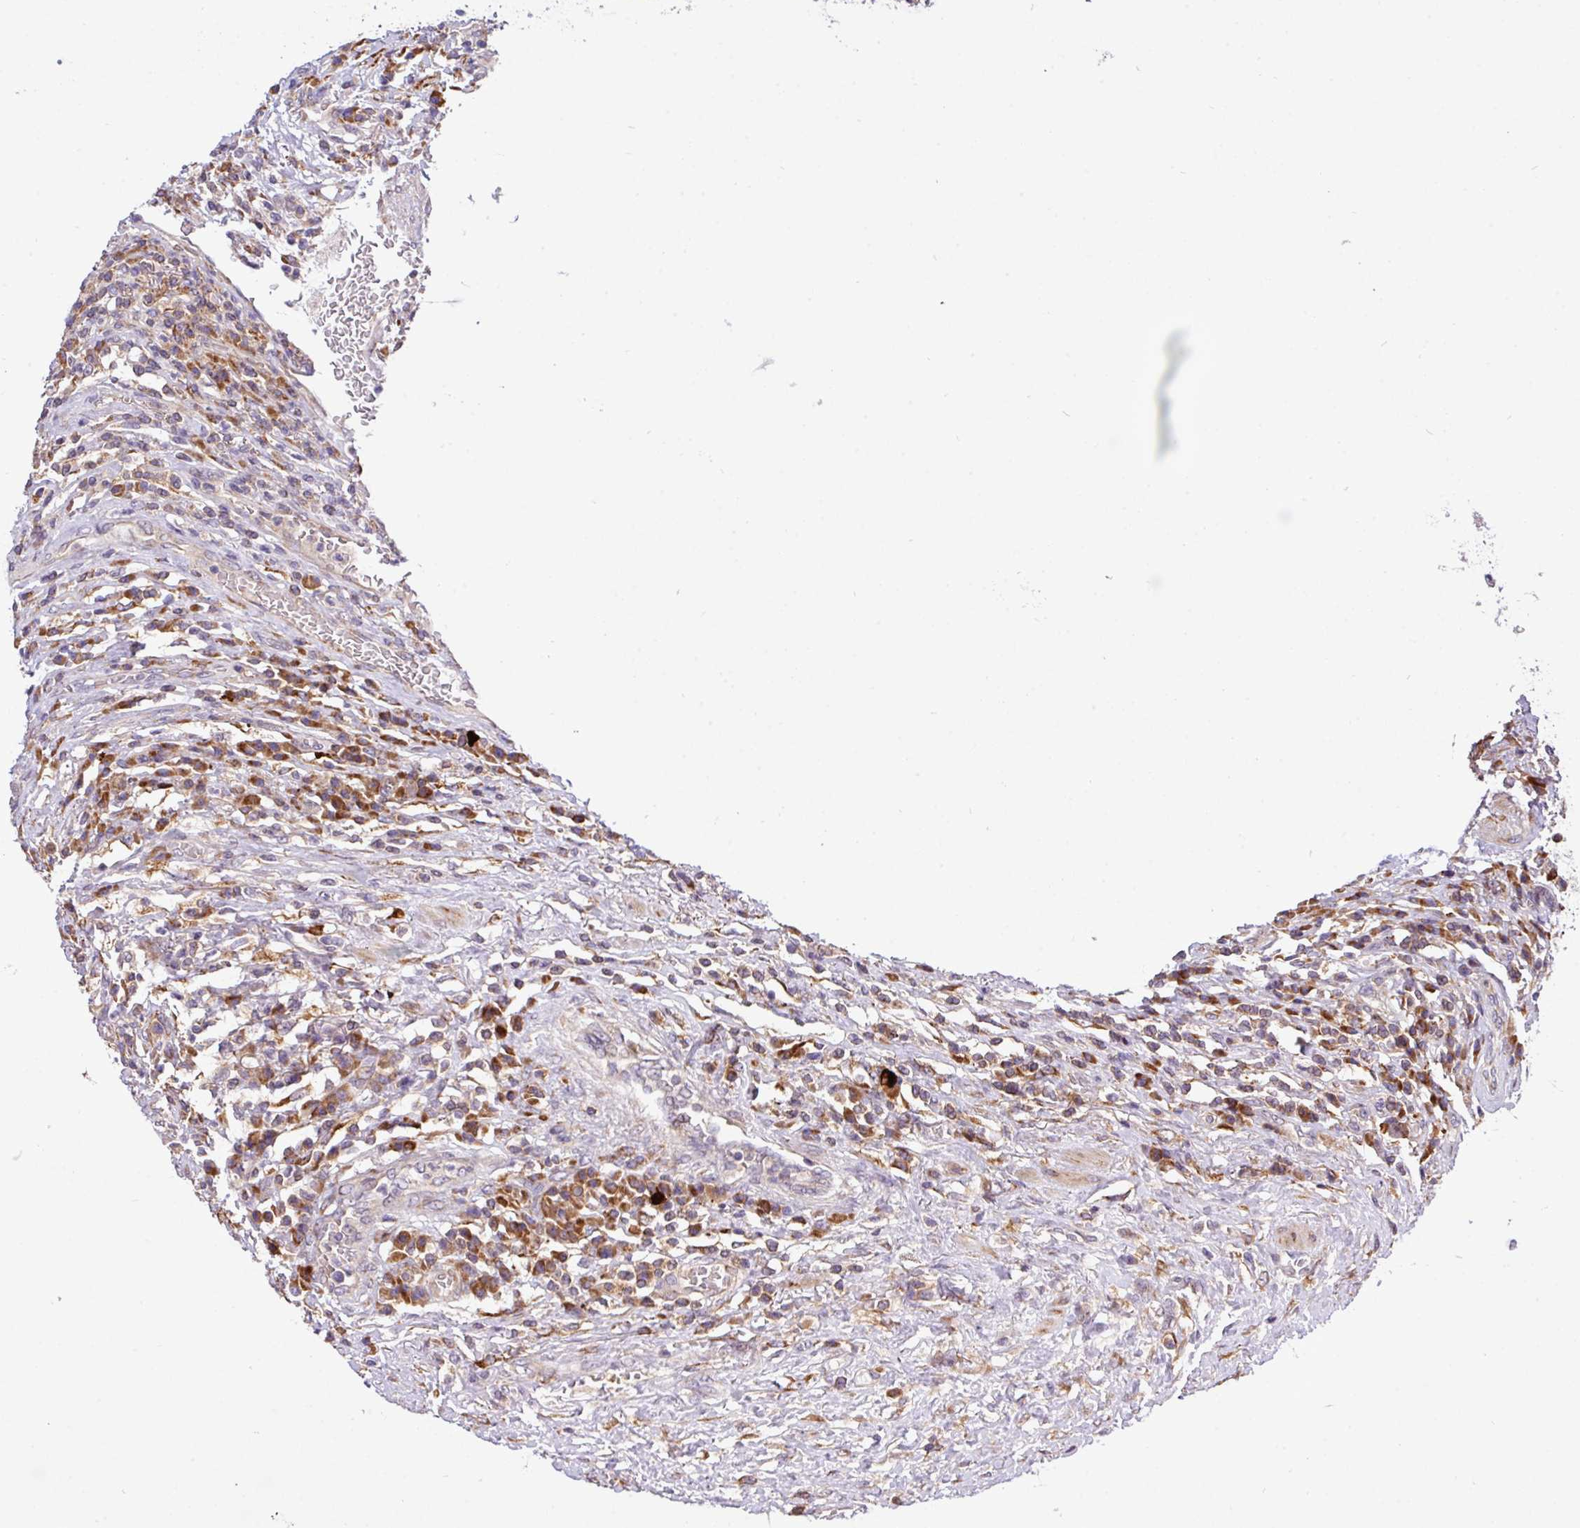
{"staining": {"intensity": "moderate", "quantity": ">75%", "location": "cytoplasmic/membranous"}, "tissue": "urothelial cancer", "cell_type": "Tumor cells", "image_type": "cancer", "snomed": [{"axis": "morphology", "description": "Urothelial carcinoma, High grade"}, {"axis": "topography", "description": "Urinary bladder"}], "caption": "A medium amount of moderate cytoplasmic/membranous staining is seen in about >75% of tumor cells in high-grade urothelial carcinoma tissue.", "gene": "TM2D2", "patient": {"sex": "female", "age": 70}}